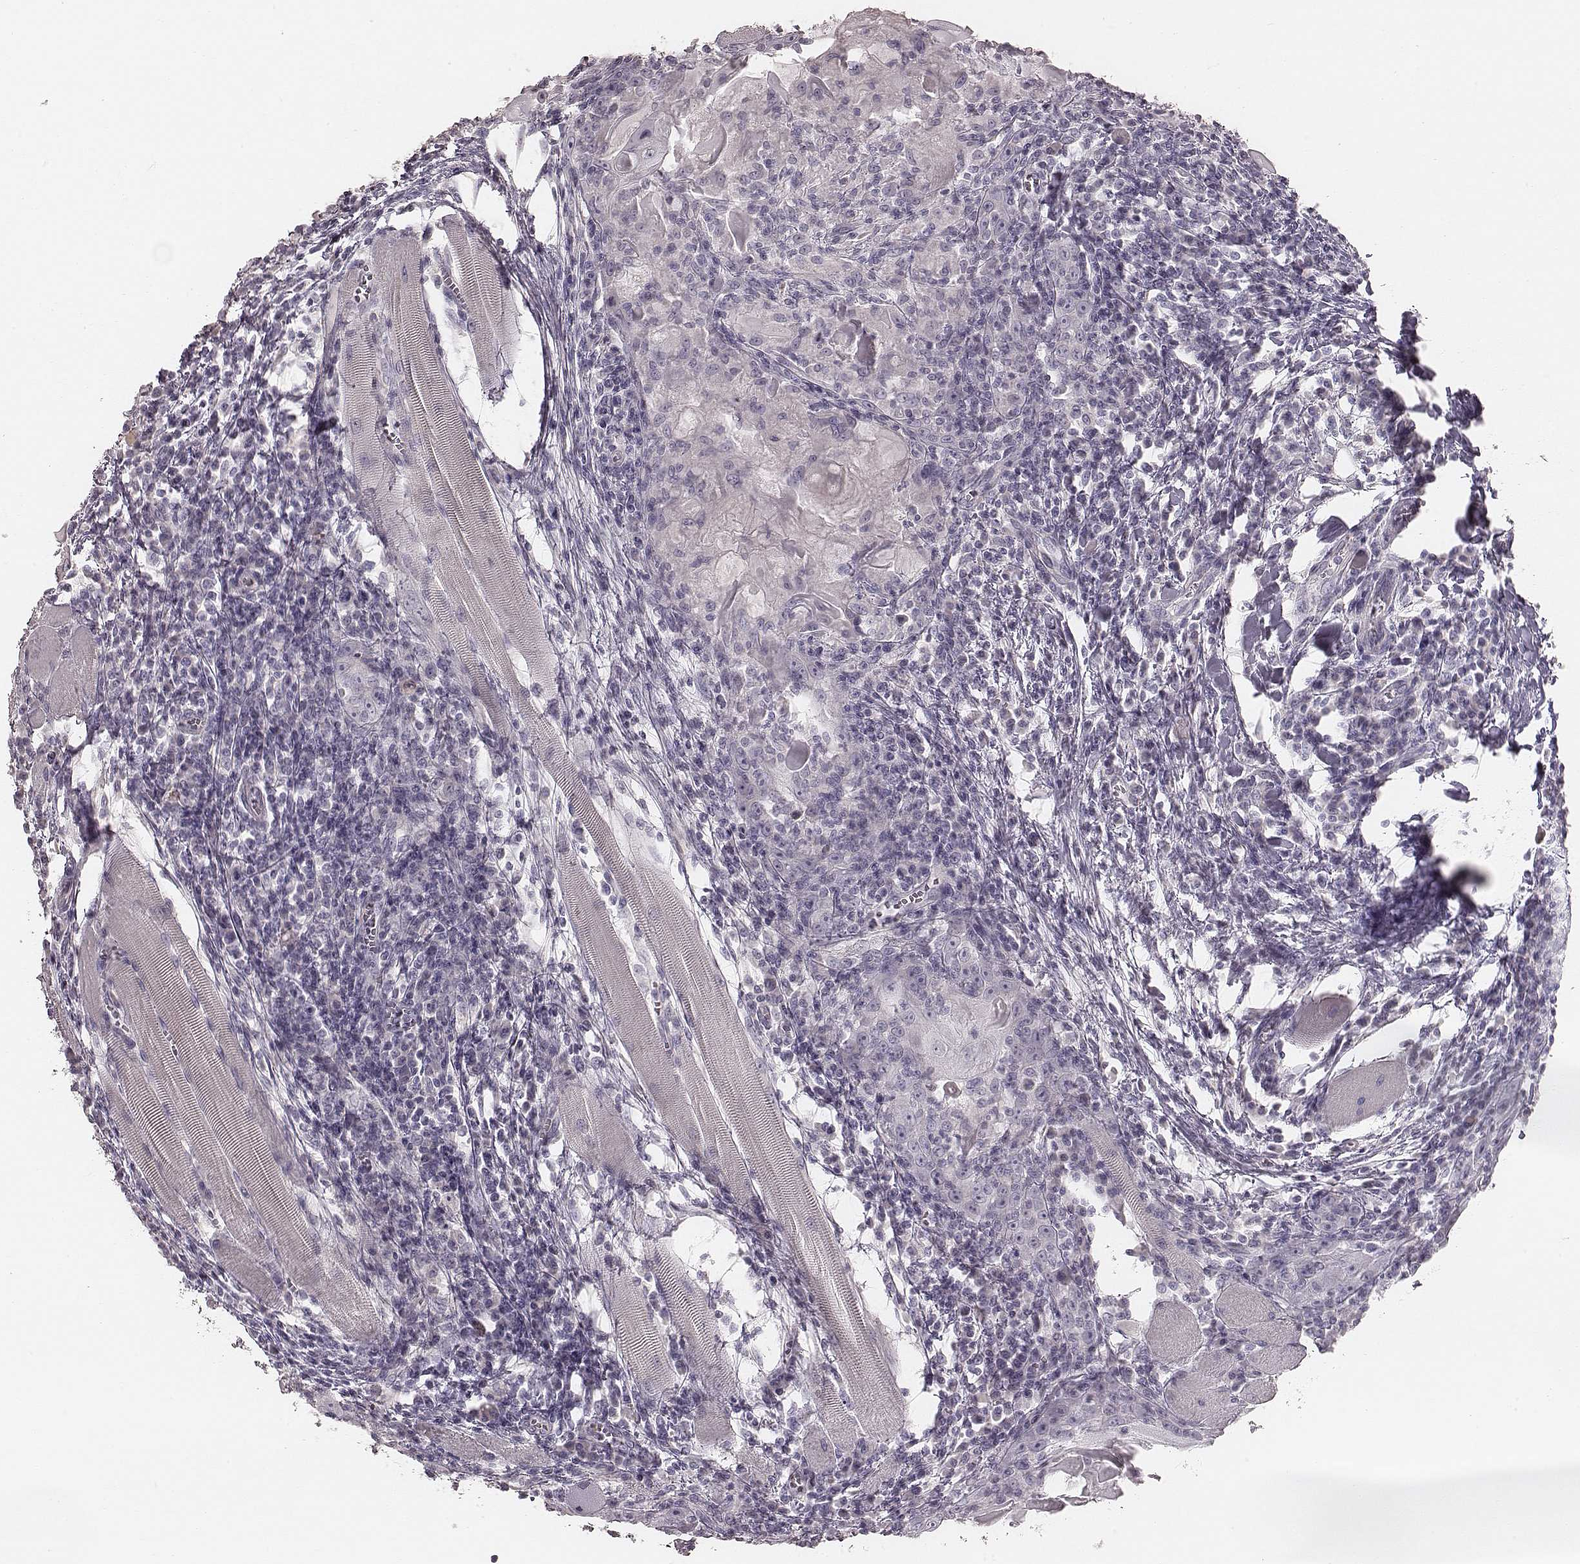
{"staining": {"intensity": "negative", "quantity": "none", "location": "none"}, "tissue": "head and neck cancer", "cell_type": "Tumor cells", "image_type": "cancer", "snomed": [{"axis": "morphology", "description": "Squamous cell carcinoma, NOS"}, {"axis": "topography", "description": "Head-Neck"}], "caption": "Histopathology image shows no significant protein positivity in tumor cells of squamous cell carcinoma (head and neck).", "gene": "ZP4", "patient": {"sex": "male", "age": 52}}